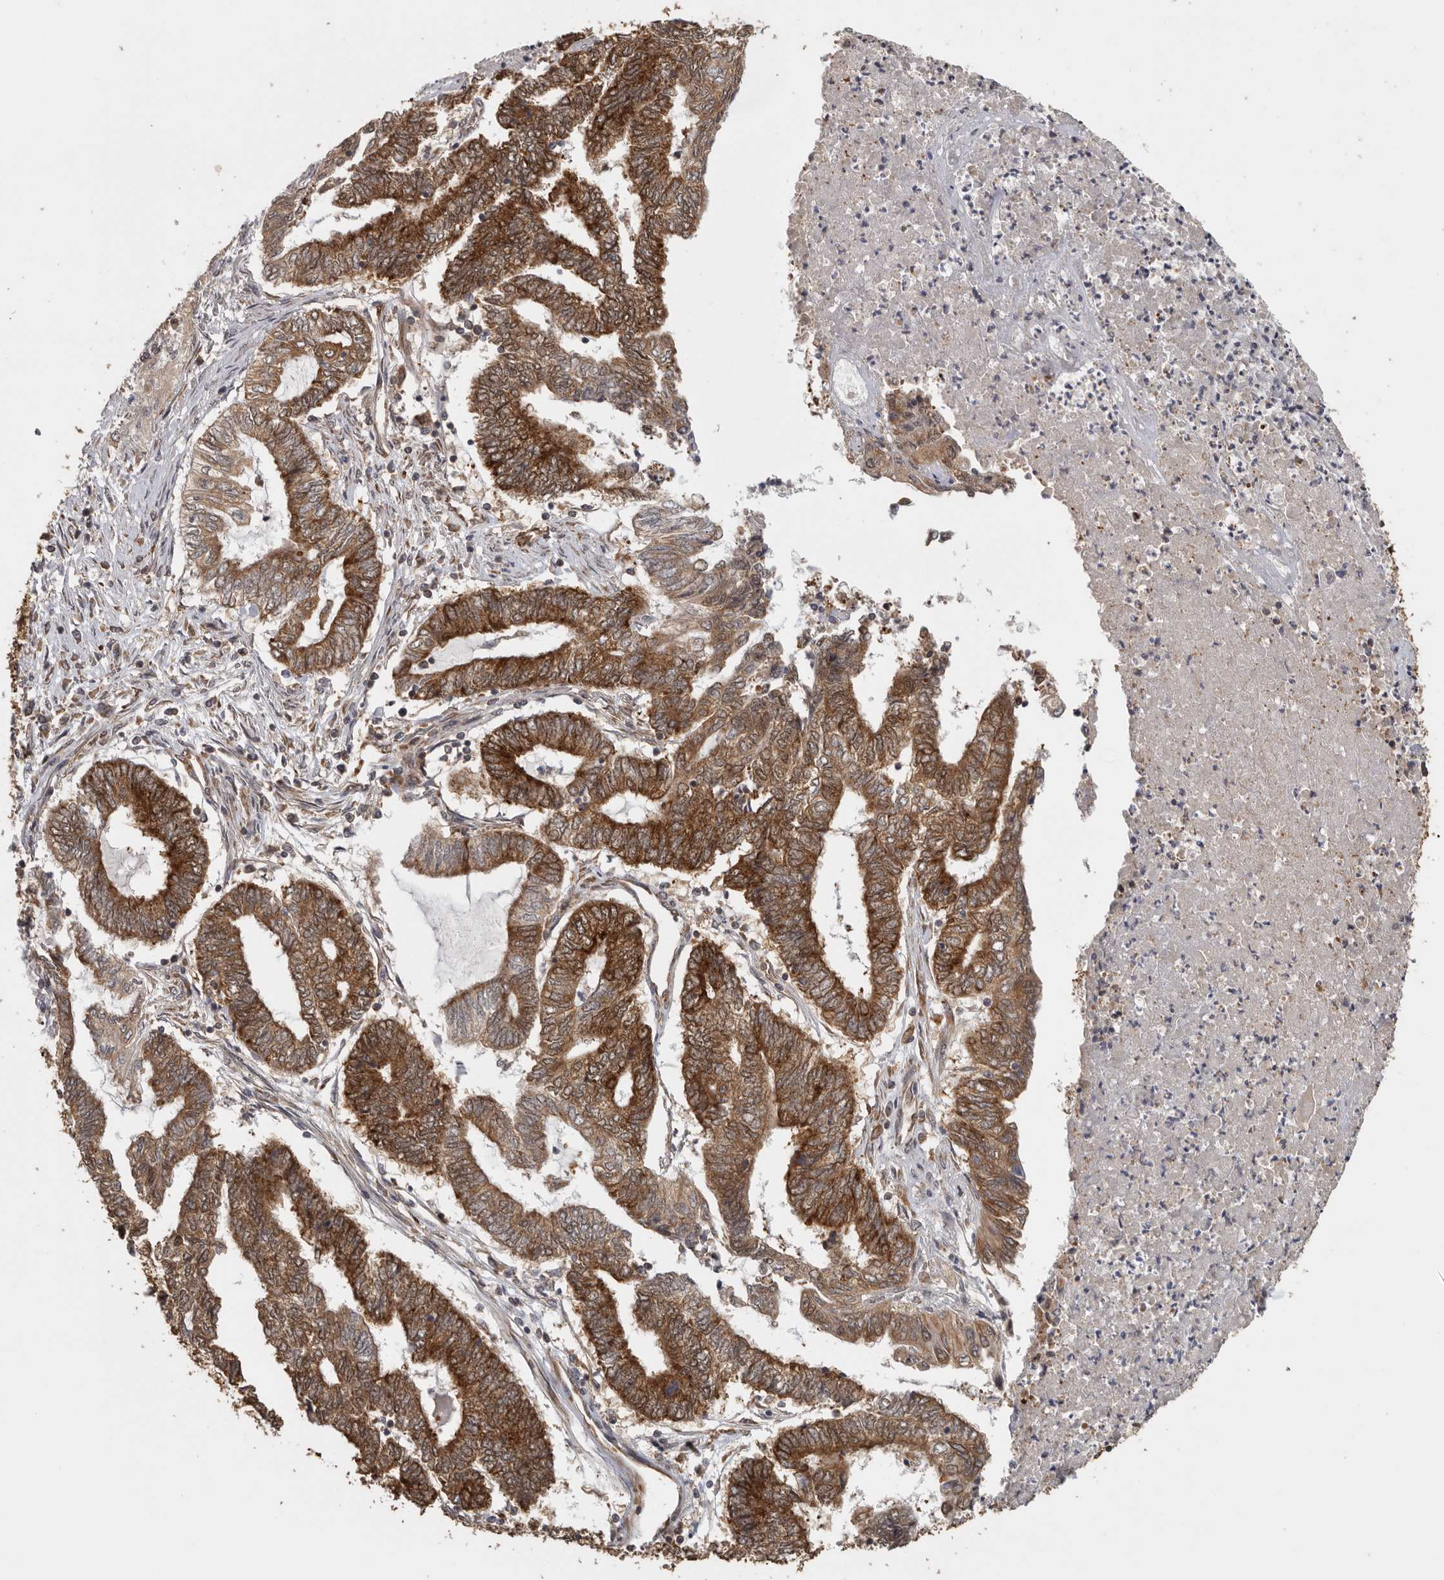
{"staining": {"intensity": "strong", "quantity": "25%-75%", "location": "cytoplasmic/membranous"}, "tissue": "endometrial cancer", "cell_type": "Tumor cells", "image_type": "cancer", "snomed": [{"axis": "morphology", "description": "Adenocarcinoma, NOS"}, {"axis": "topography", "description": "Uterus"}, {"axis": "topography", "description": "Endometrium"}], "caption": "A high-resolution image shows IHC staining of endometrial cancer (adenocarcinoma), which displays strong cytoplasmic/membranous positivity in approximately 25%-75% of tumor cells. Nuclei are stained in blue.", "gene": "CCT8", "patient": {"sex": "female", "age": 70}}